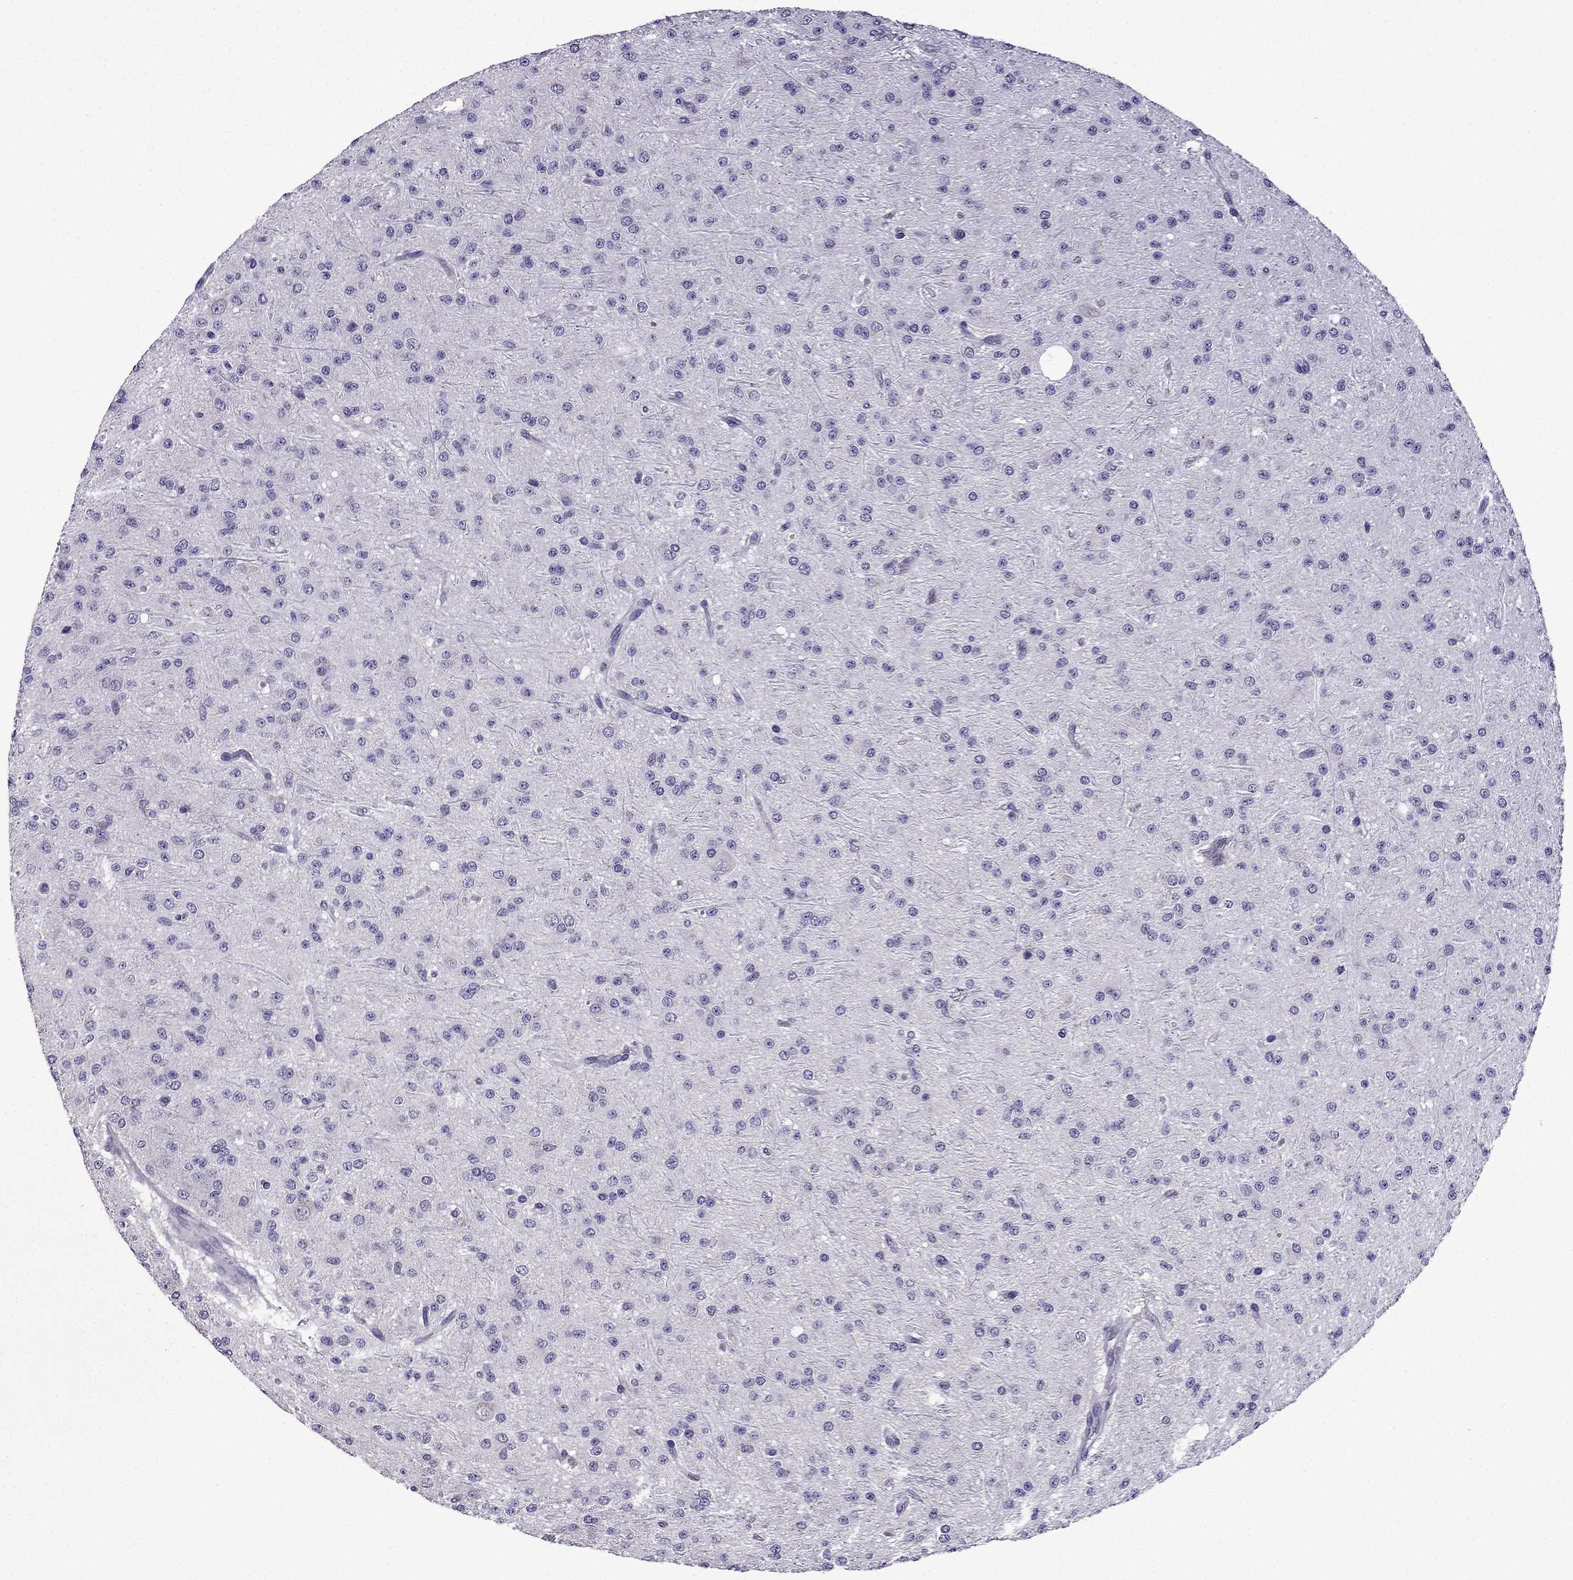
{"staining": {"intensity": "negative", "quantity": "none", "location": "none"}, "tissue": "glioma", "cell_type": "Tumor cells", "image_type": "cancer", "snomed": [{"axis": "morphology", "description": "Glioma, malignant, Low grade"}, {"axis": "topography", "description": "Brain"}], "caption": "Tumor cells show no significant protein positivity in malignant glioma (low-grade). Brightfield microscopy of IHC stained with DAB (brown) and hematoxylin (blue), captured at high magnification.", "gene": "TTN", "patient": {"sex": "male", "age": 27}}